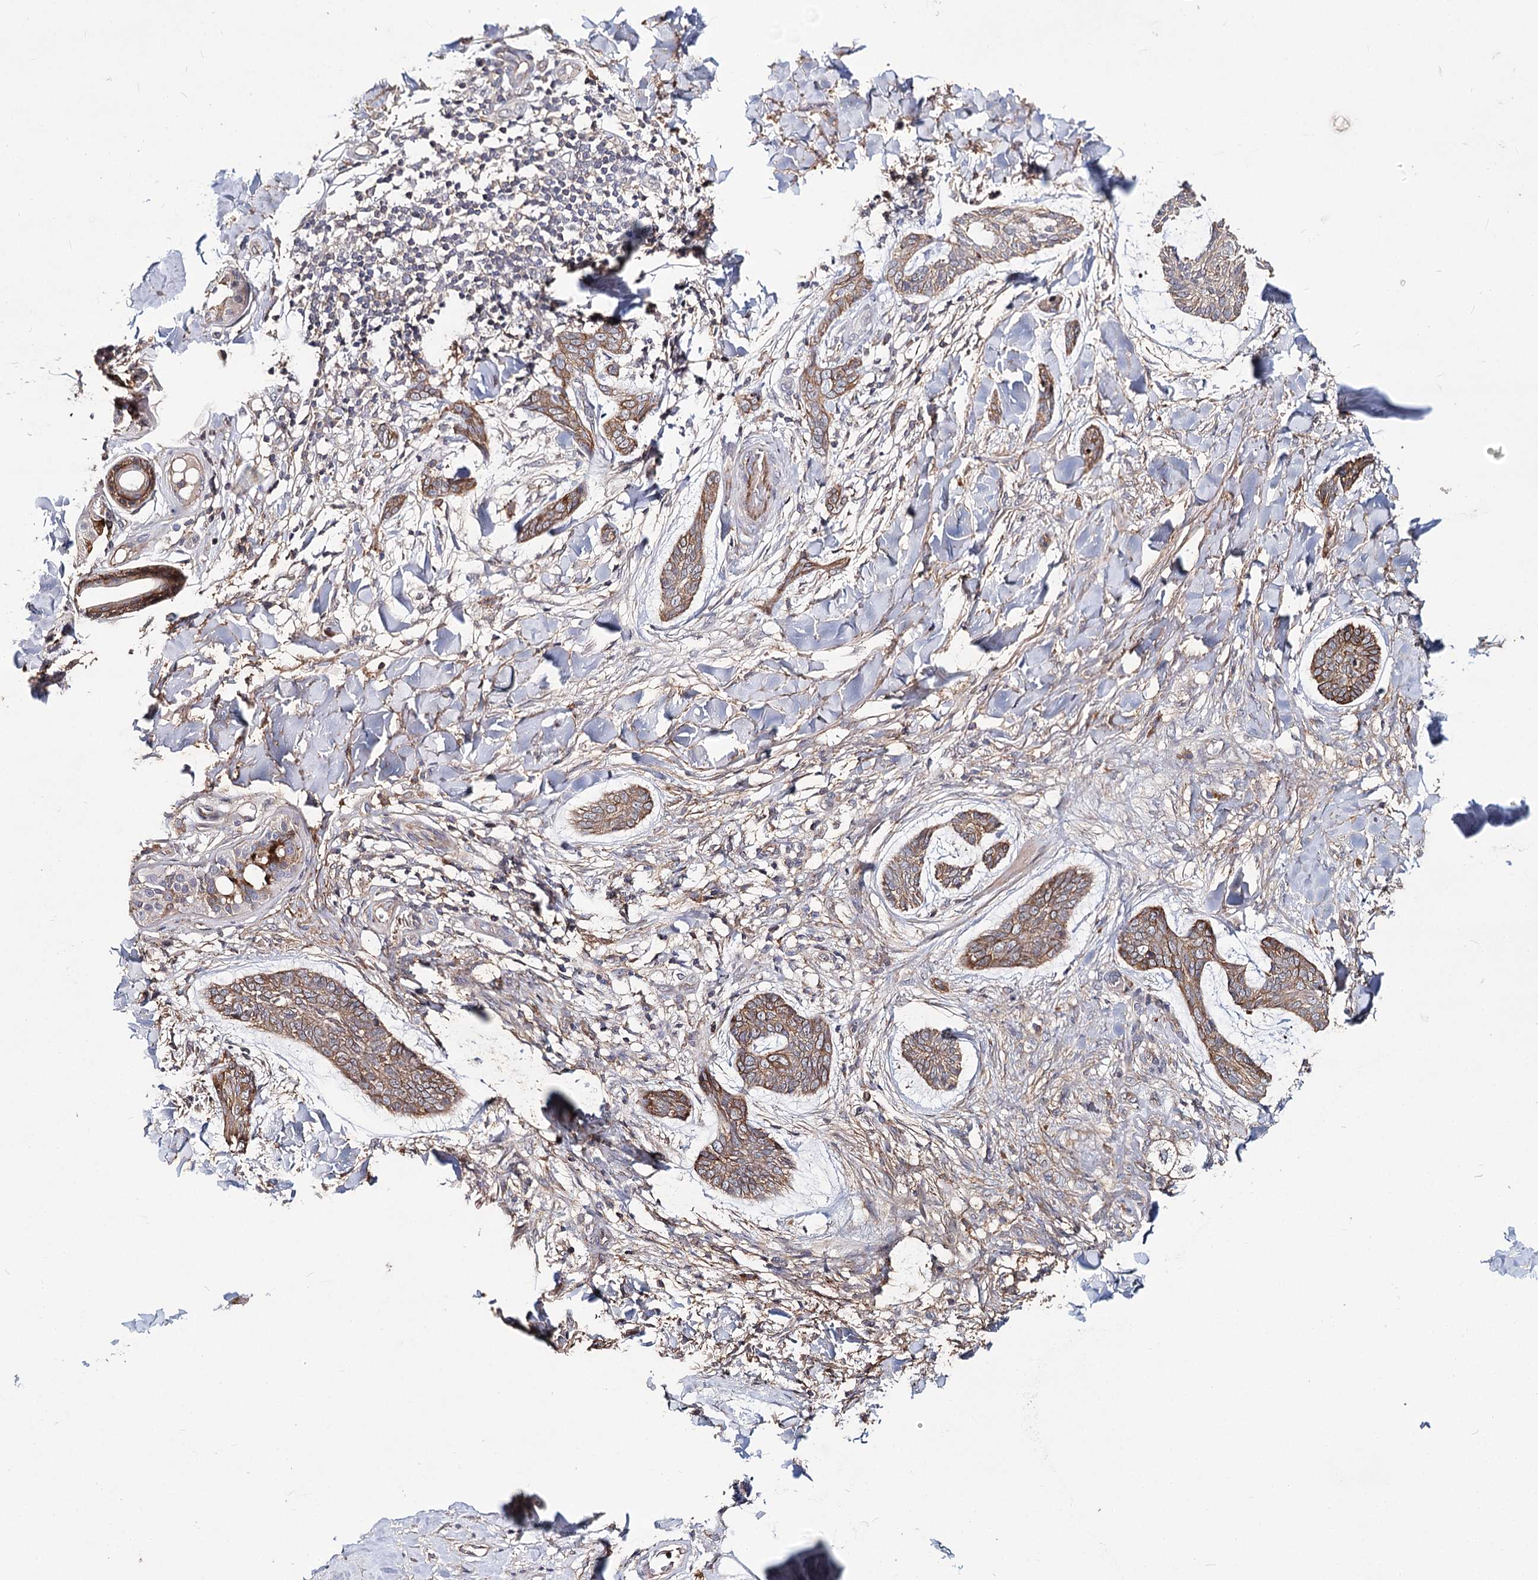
{"staining": {"intensity": "moderate", "quantity": ">75%", "location": "cytoplasmic/membranous"}, "tissue": "skin cancer", "cell_type": "Tumor cells", "image_type": "cancer", "snomed": [{"axis": "morphology", "description": "Basal cell carcinoma"}, {"axis": "topography", "description": "Skin"}], "caption": "An IHC micrograph of neoplastic tissue is shown. Protein staining in brown highlights moderate cytoplasmic/membranous positivity in skin cancer (basal cell carcinoma) within tumor cells. (Stains: DAB (3,3'-diaminobenzidine) in brown, nuclei in blue, Microscopy: brightfield microscopy at high magnification).", "gene": "TMEM218", "patient": {"sex": "male", "age": 43}}